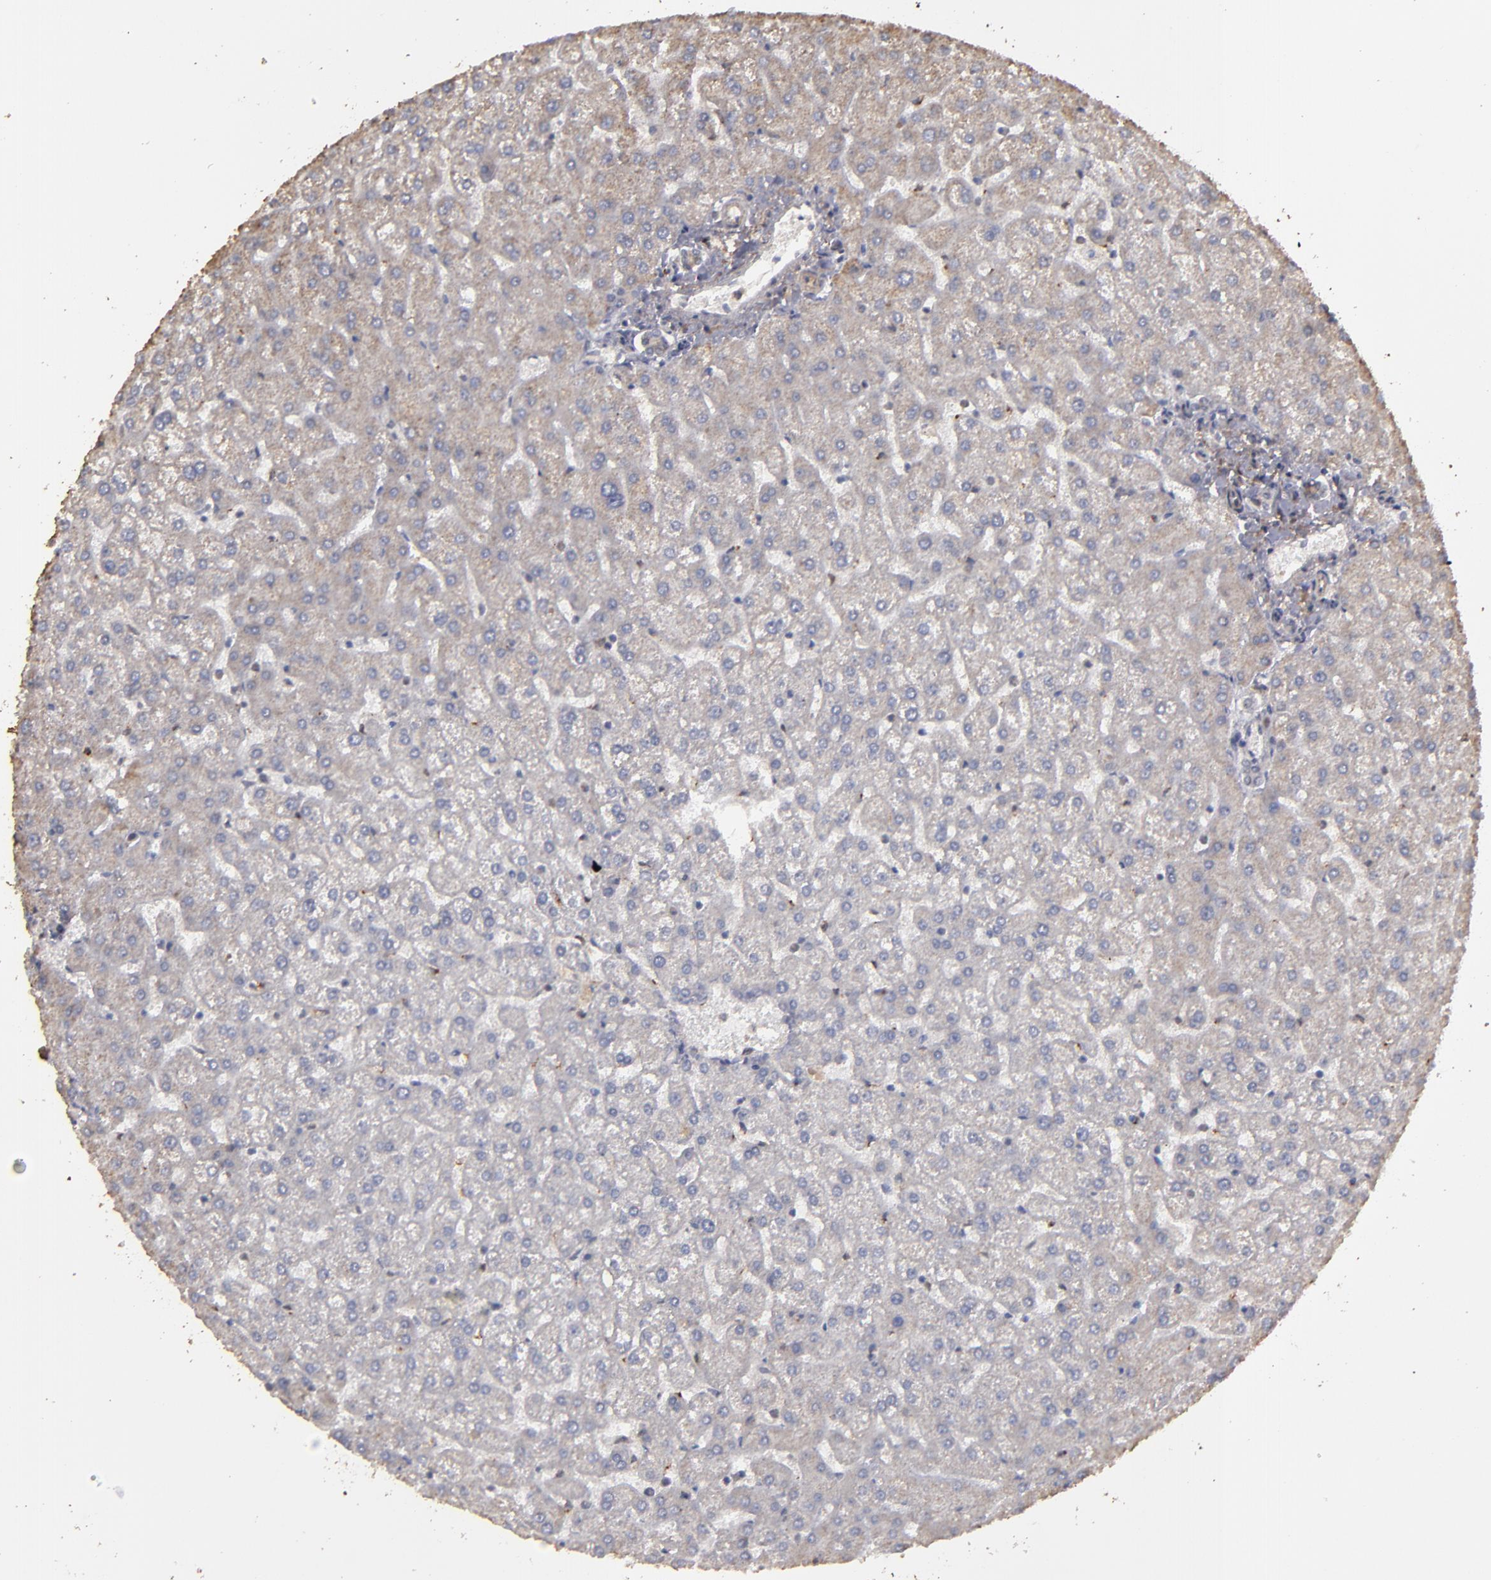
{"staining": {"intensity": "weak", "quantity": ">75%", "location": "cytoplasmic/membranous"}, "tissue": "liver", "cell_type": "Cholangiocytes", "image_type": "normal", "snomed": [{"axis": "morphology", "description": "Normal tissue, NOS"}, {"axis": "topography", "description": "Liver"}], "caption": "Liver was stained to show a protein in brown. There is low levels of weak cytoplasmic/membranous positivity in approximately >75% of cholangiocytes.", "gene": "CD55", "patient": {"sex": "female", "age": 32}}